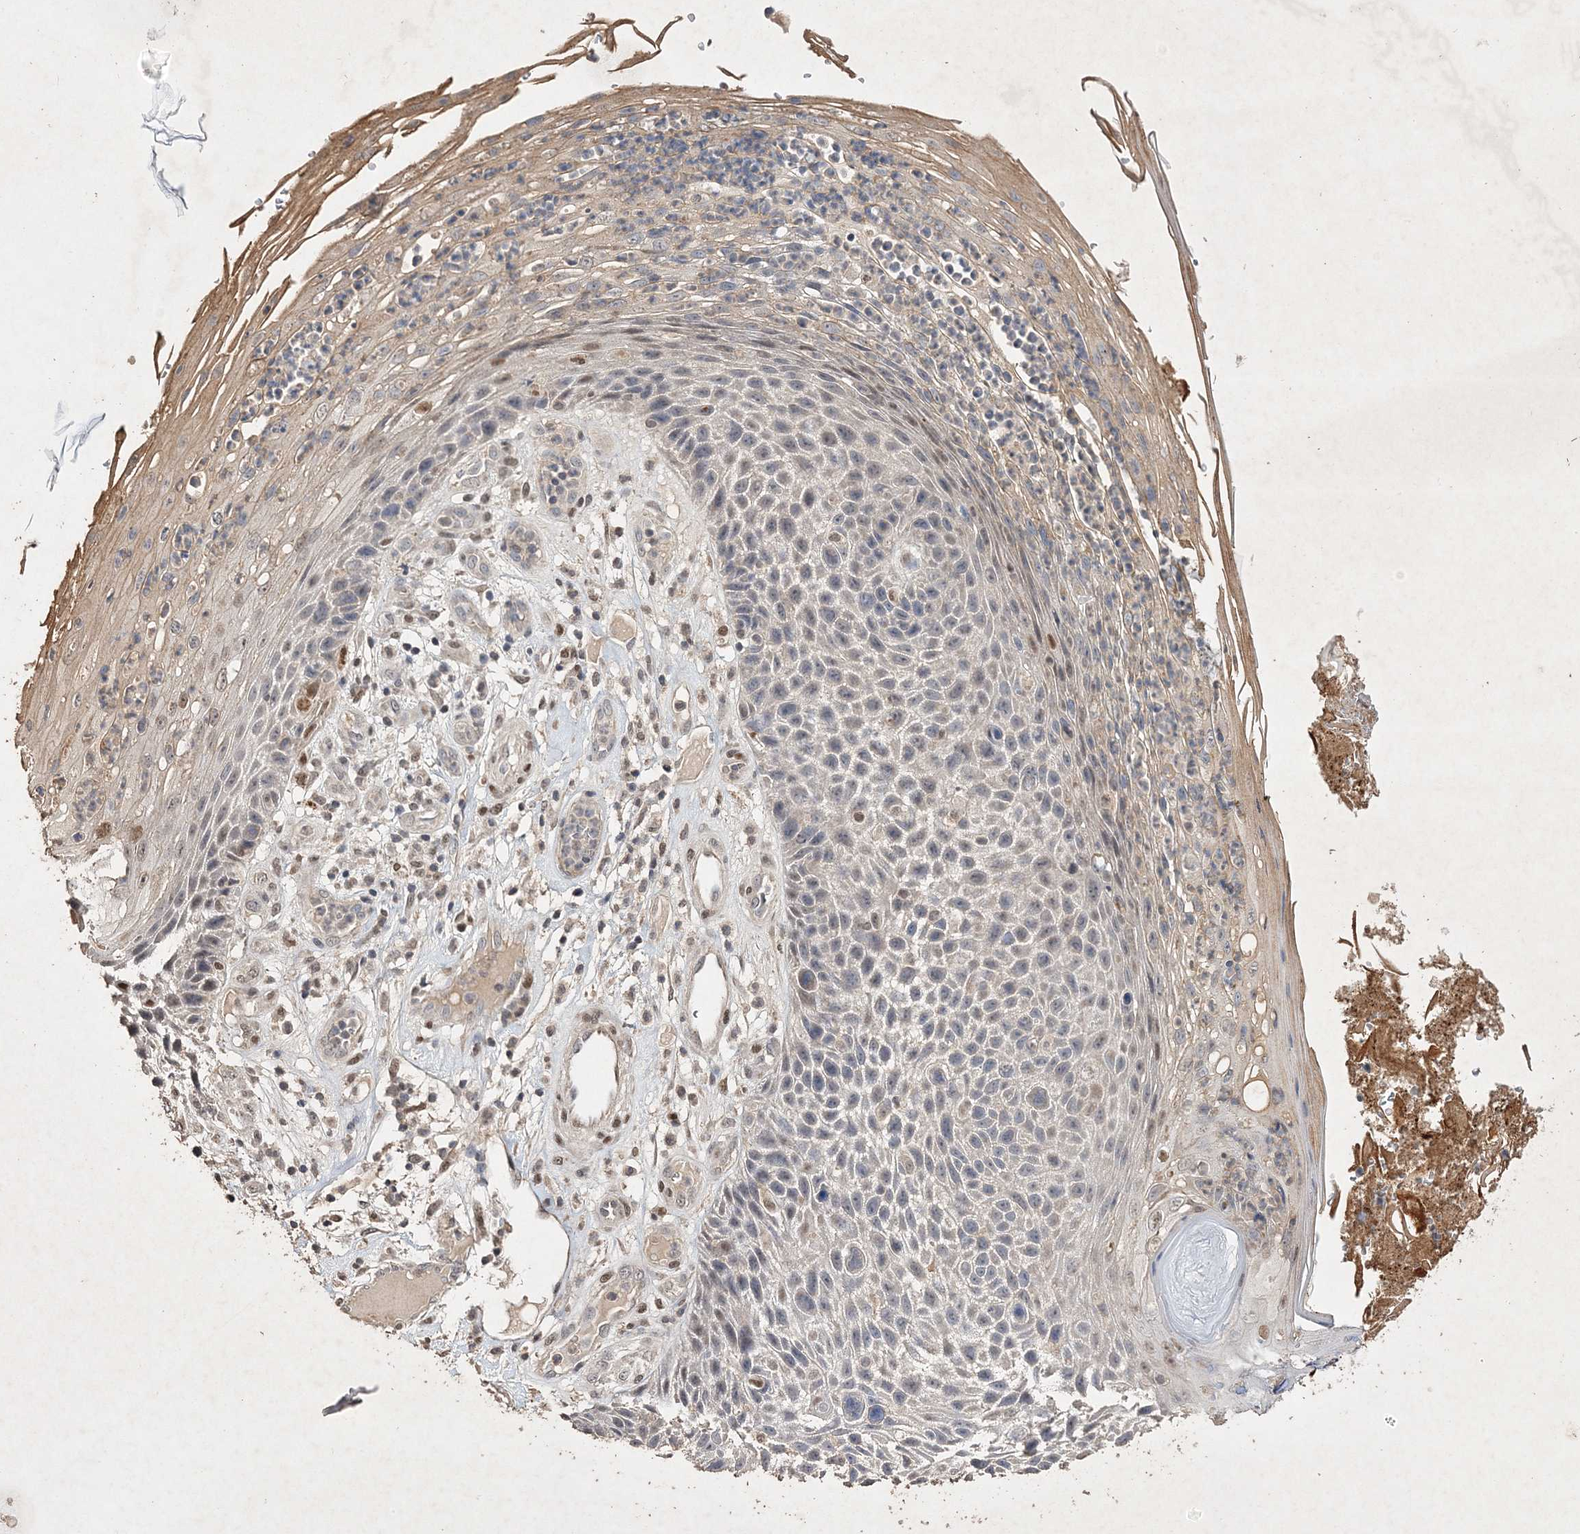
{"staining": {"intensity": "weak", "quantity": "<25%", "location": "nuclear"}, "tissue": "skin cancer", "cell_type": "Tumor cells", "image_type": "cancer", "snomed": [{"axis": "morphology", "description": "Squamous cell carcinoma, NOS"}, {"axis": "topography", "description": "Skin"}], "caption": "Skin cancer was stained to show a protein in brown. There is no significant expression in tumor cells.", "gene": "C3orf38", "patient": {"sex": "female", "age": 88}}